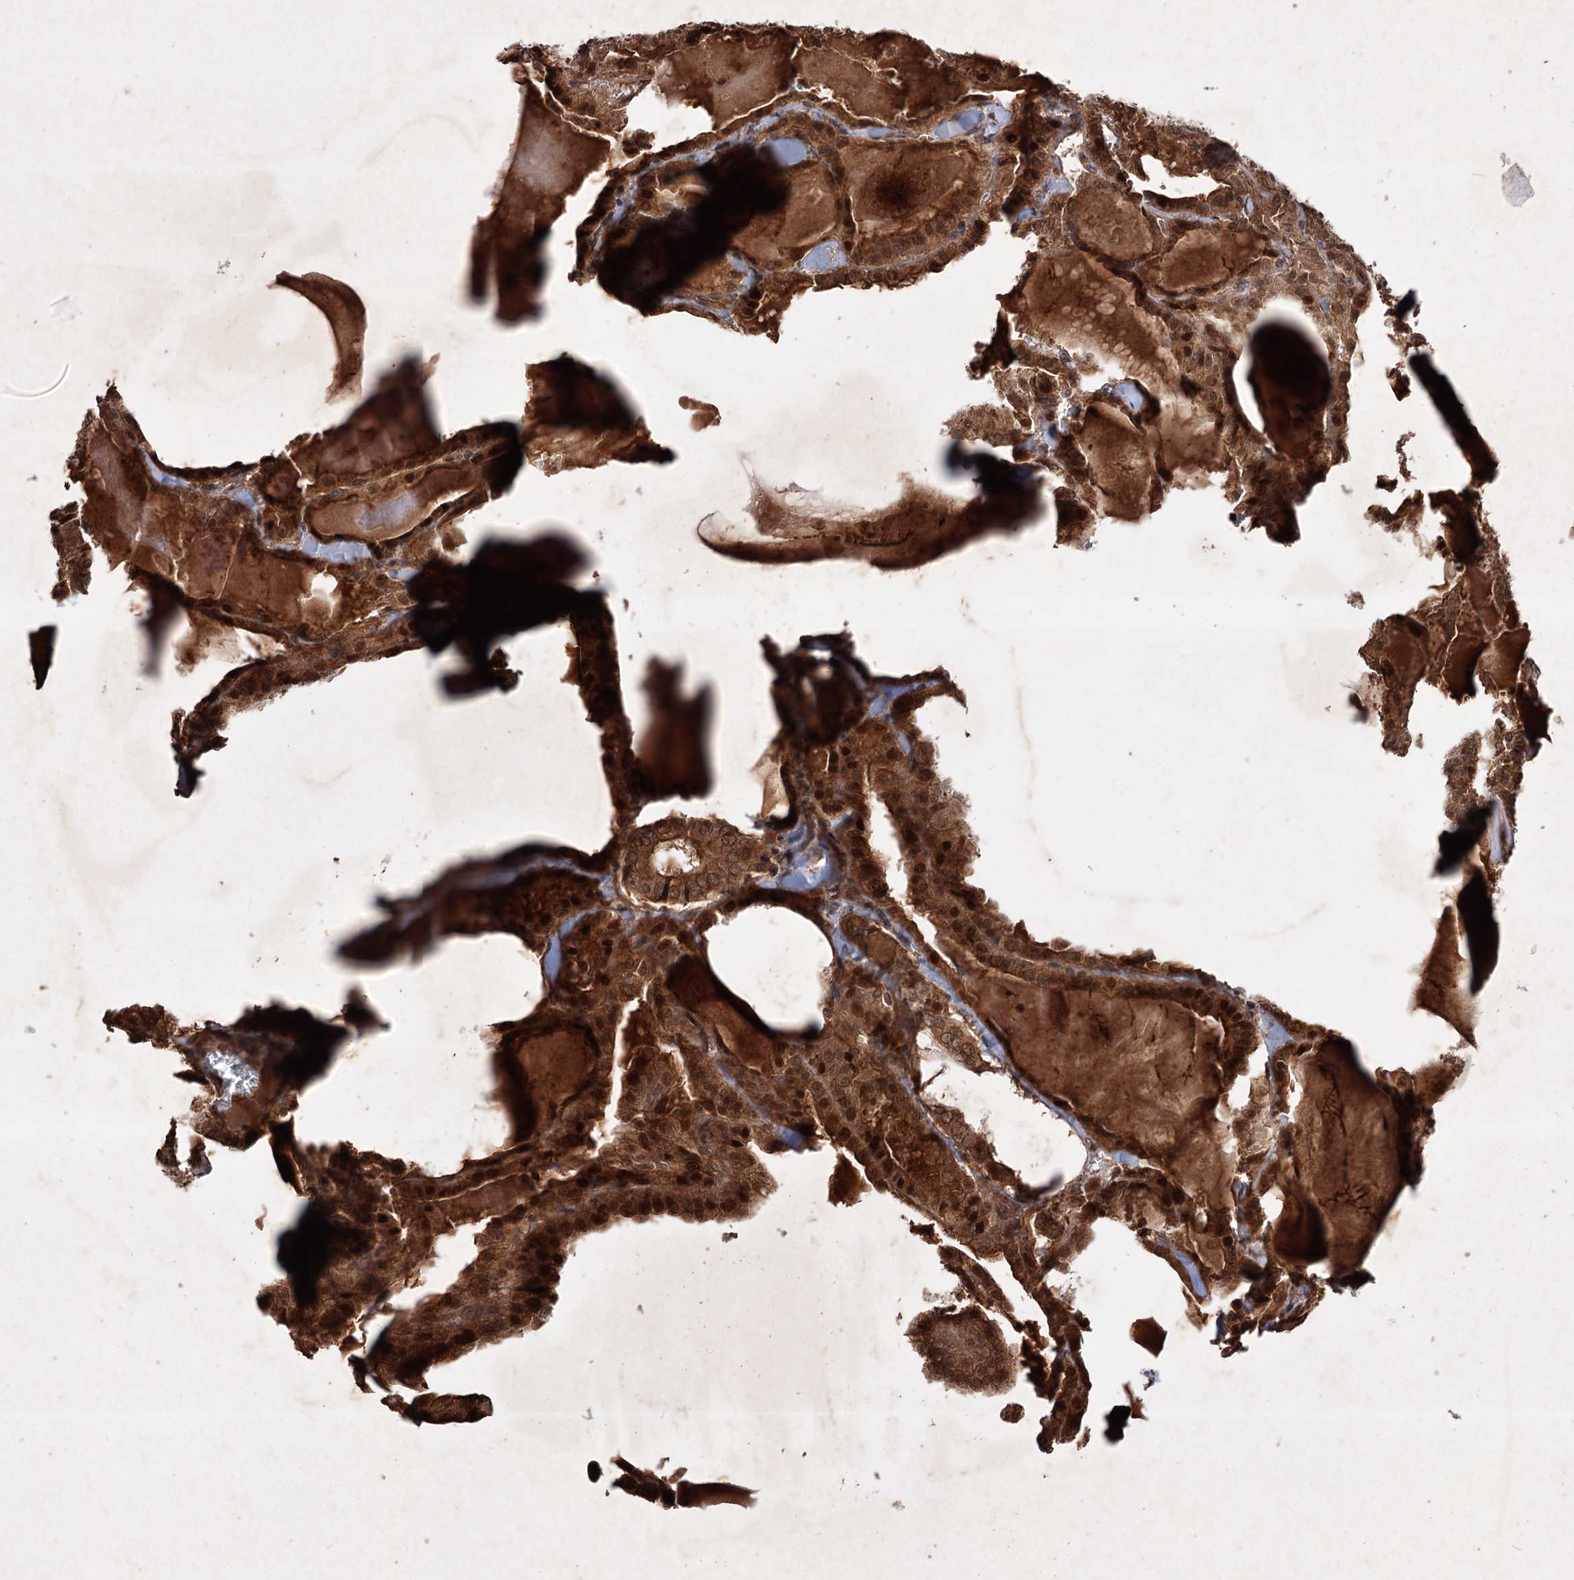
{"staining": {"intensity": "strong", "quantity": ">75%", "location": "cytoplasmic/membranous,nuclear"}, "tissue": "thyroid cancer", "cell_type": "Tumor cells", "image_type": "cancer", "snomed": [{"axis": "morphology", "description": "Papillary adenocarcinoma, NOS"}, {"axis": "topography", "description": "Thyroid gland"}], "caption": "This photomicrograph displays immunohistochemistry (IHC) staining of human thyroid cancer, with high strong cytoplasmic/membranous and nuclear positivity in about >75% of tumor cells.", "gene": "ADK", "patient": {"sex": "male", "age": 52}}